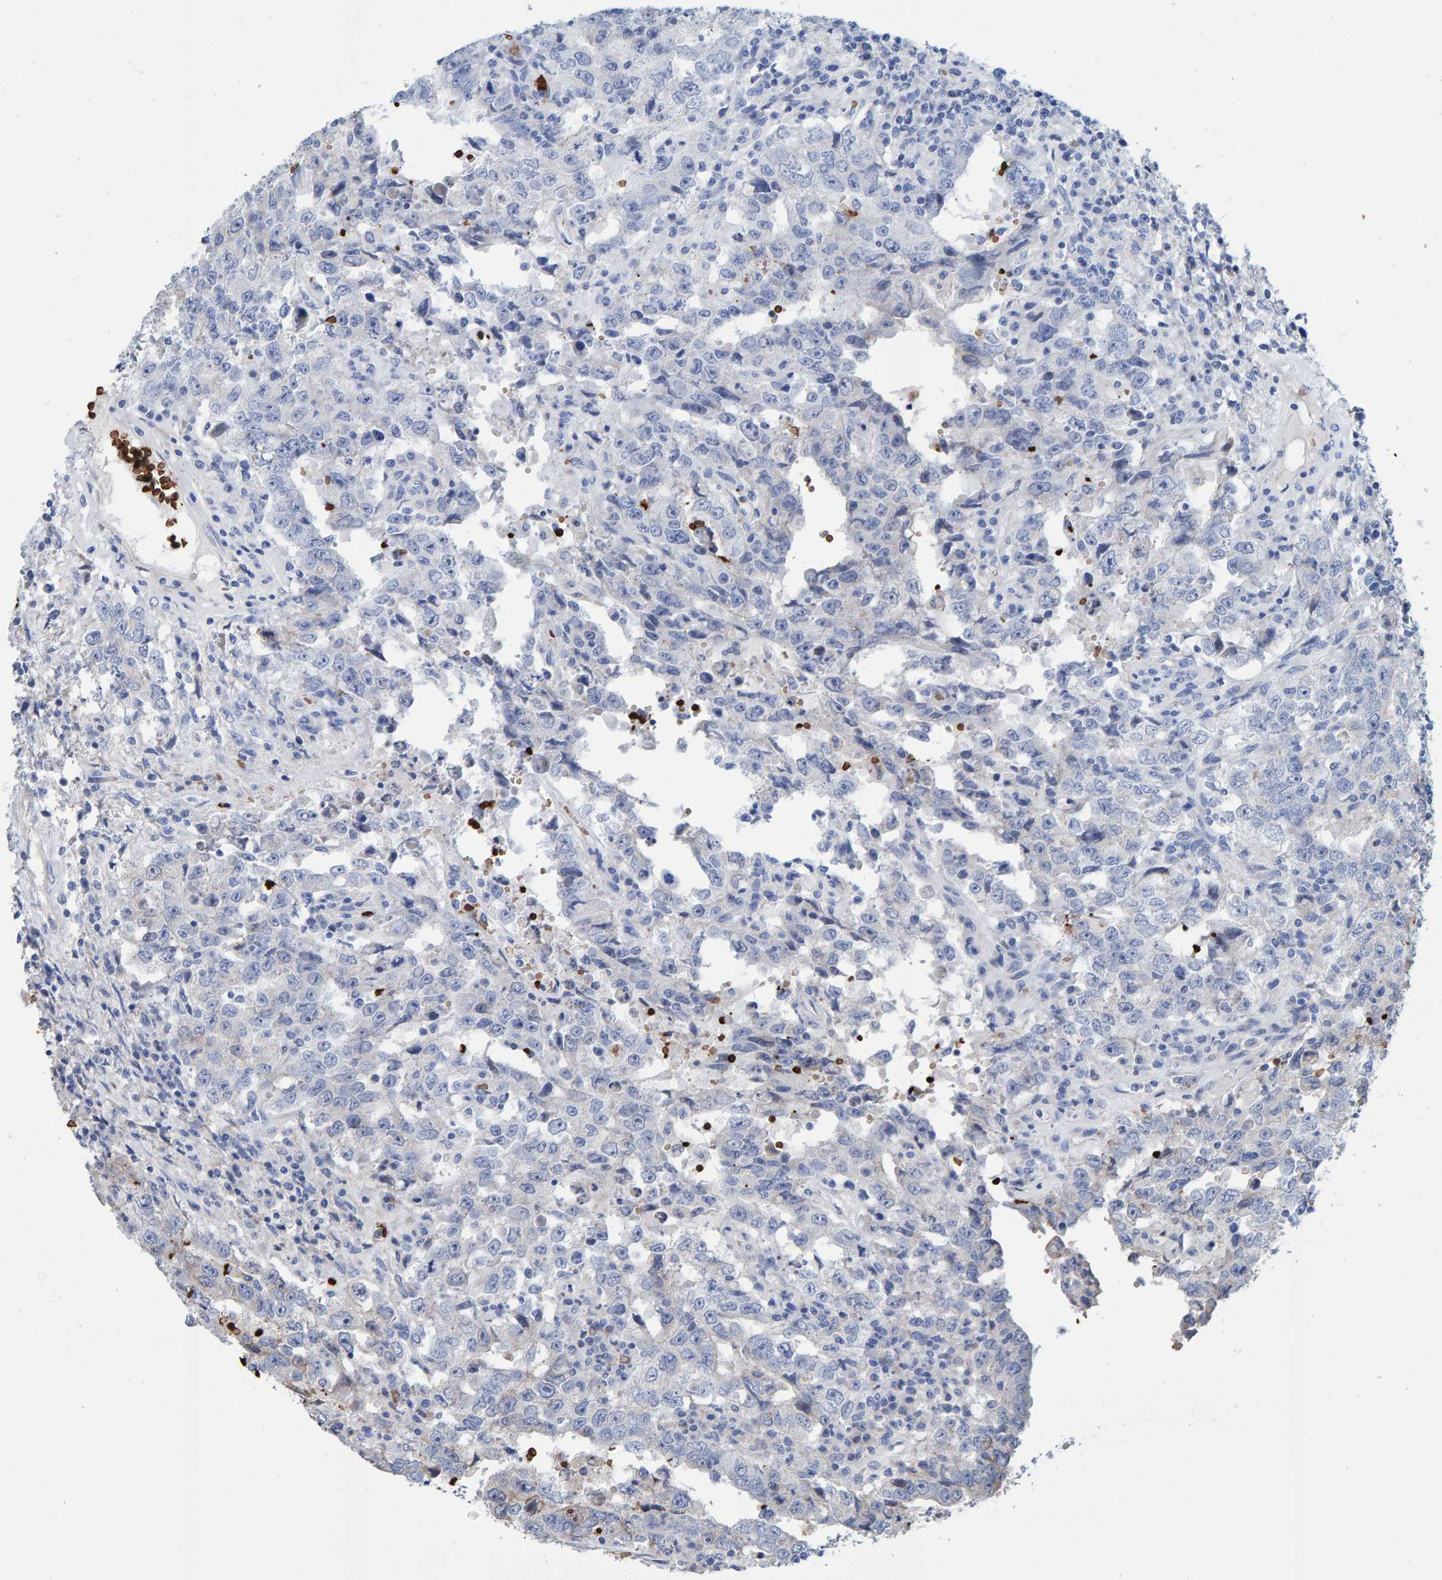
{"staining": {"intensity": "negative", "quantity": "none", "location": "none"}, "tissue": "testis cancer", "cell_type": "Tumor cells", "image_type": "cancer", "snomed": [{"axis": "morphology", "description": "Carcinoma, Embryonal, NOS"}, {"axis": "topography", "description": "Testis"}], "caption": "IHC image of human testis cancer stained for a protein (brown), which shows no staining in tumor cells. (DAB (3,3'-diaminobenzidine) immunohistochemistry (IHC) with hematoxylin counter stain).", "gene": "VPS9D1", "patient": {"sex": "male", "age": 26}}